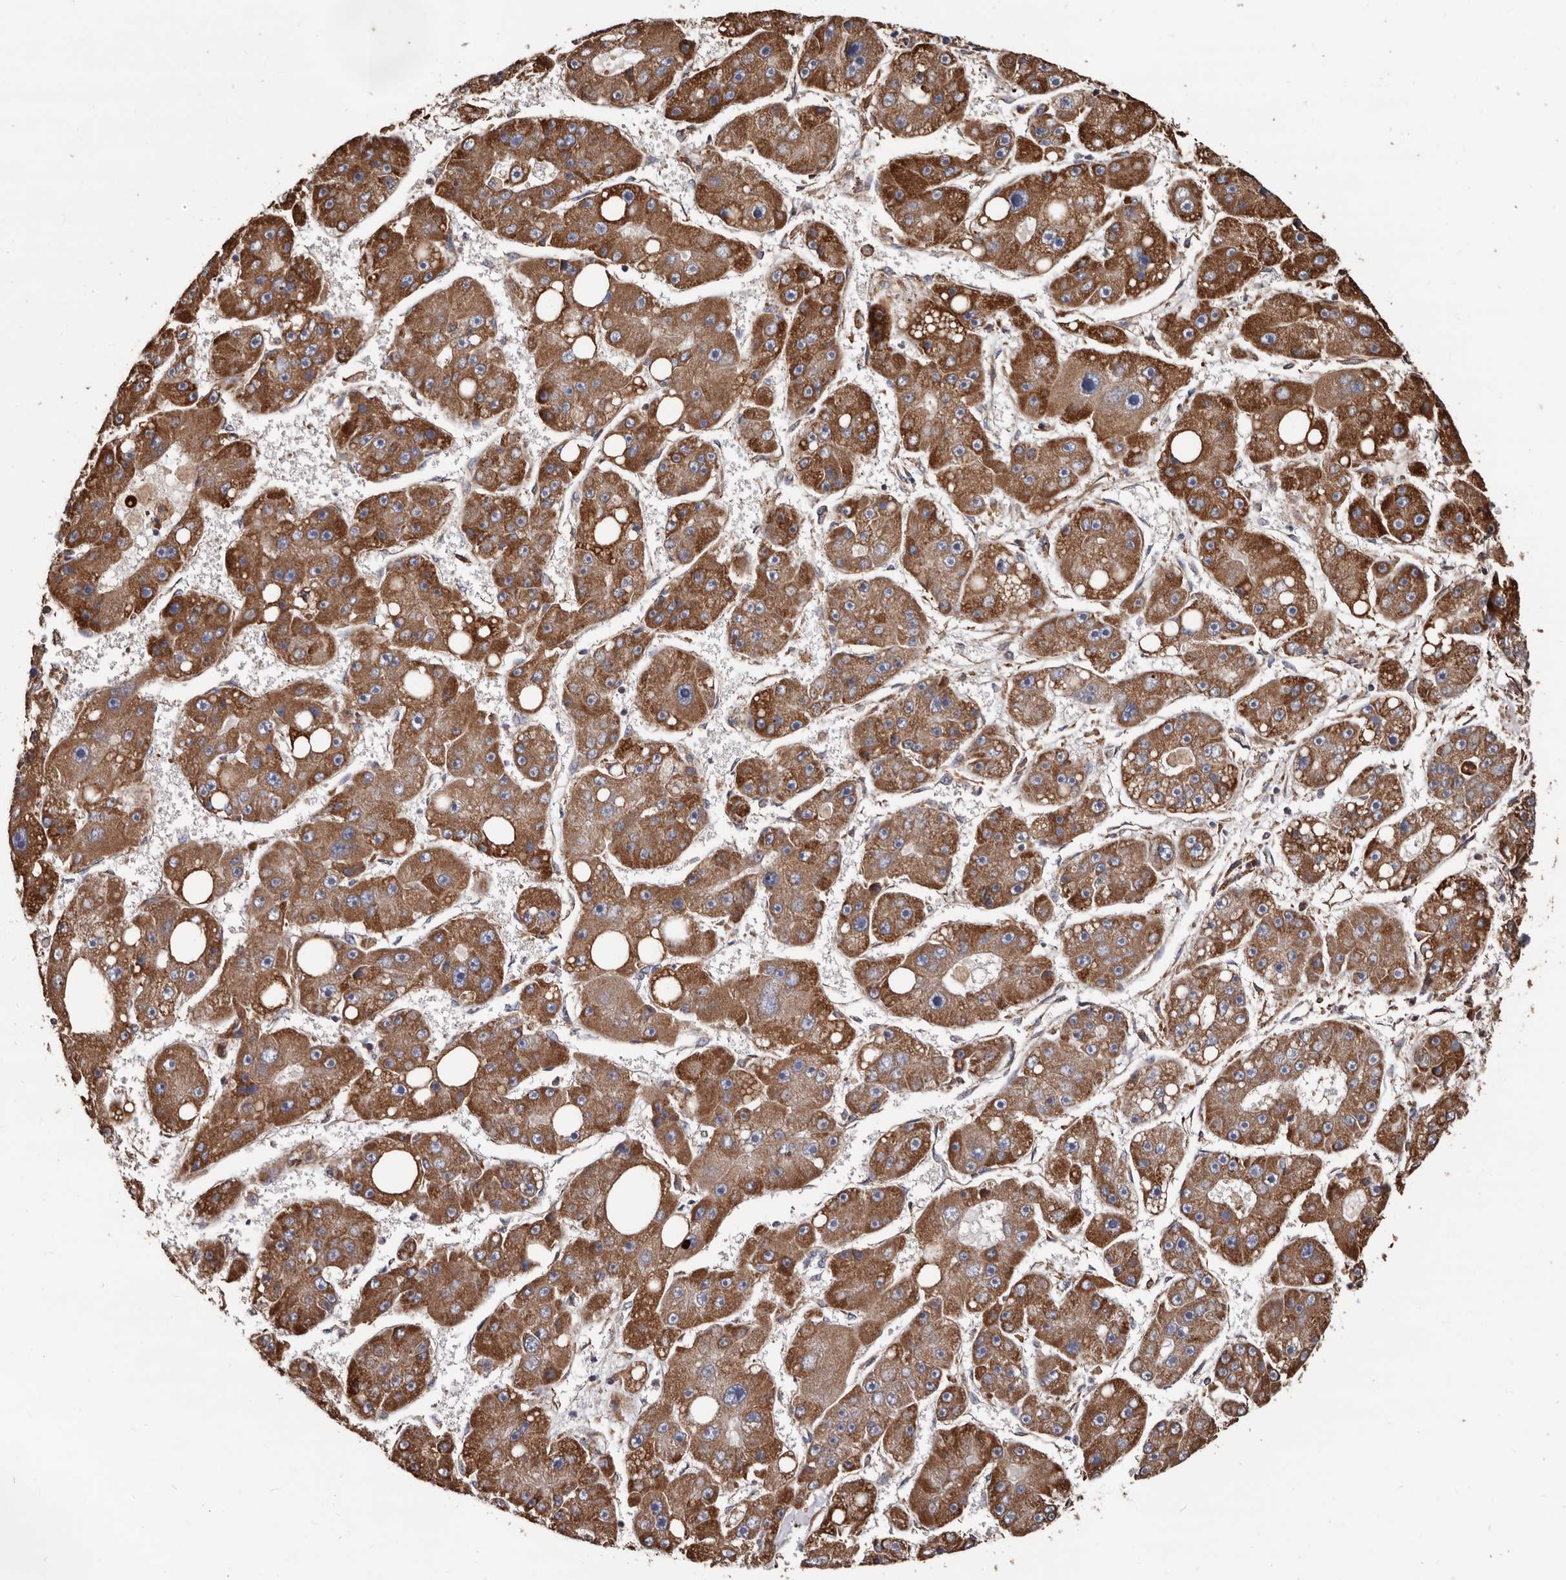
{"staining": {"intensity": "moderate", "quantity": ">75%", "location": "cytoplasmic/membranous"}, "tissue": "liver cancer", "cell_type": "Tumor cells", "image_type": "cancer", "snomed": [{"axis": "morphology", "description": "Carcinoma, Hepatocellular, NOS"}, {"axis": "topography", "description": "Liver"}], "caption": "Brown immunohistochemical staining in liver cancer exhibits moderate cytoplasmic/membranous positivity in approximately >75% of tumor cells.", "gene": "OSGIN2", "patient": {"sex": "female", "age": 61}}